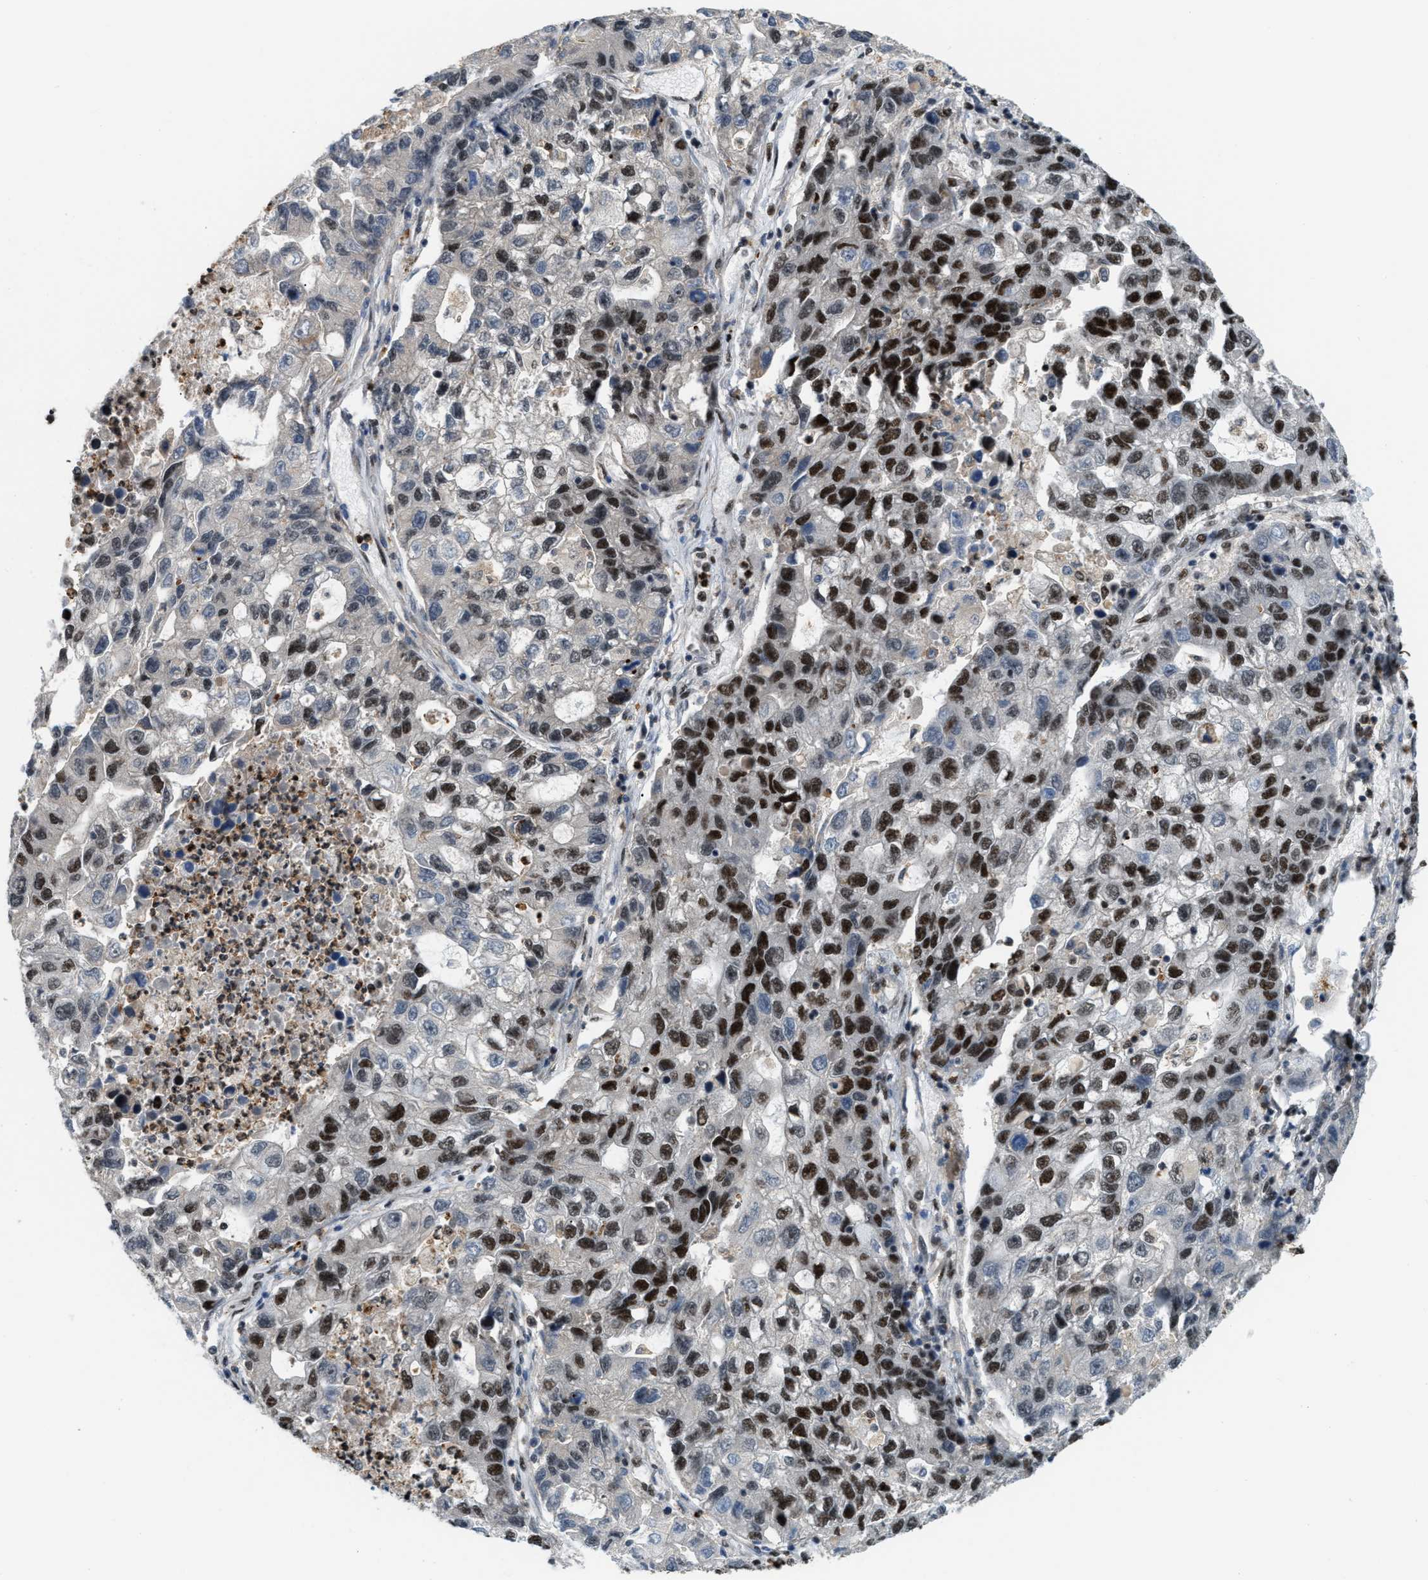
{"staining": {"intensity": "moderate", "quantity": "25%-75%", "location": "nuclear"}, "tissue": "lung cancer", "cell_type": "Tumor cells", "image_type": "cancer", "snomed": [{"axis": "morphology", "description": "Adenocarcinoma, NOS"}, {"axis": "topography", "description": "Lung"}], "caption": "Moderate nuclear staining for a protein is present in approximately 25%-75% of tumor cells of lung cancer using immunohistochemistry.", "gene": "NUMA1", "patient": {"sex": "female", "age": 51}}